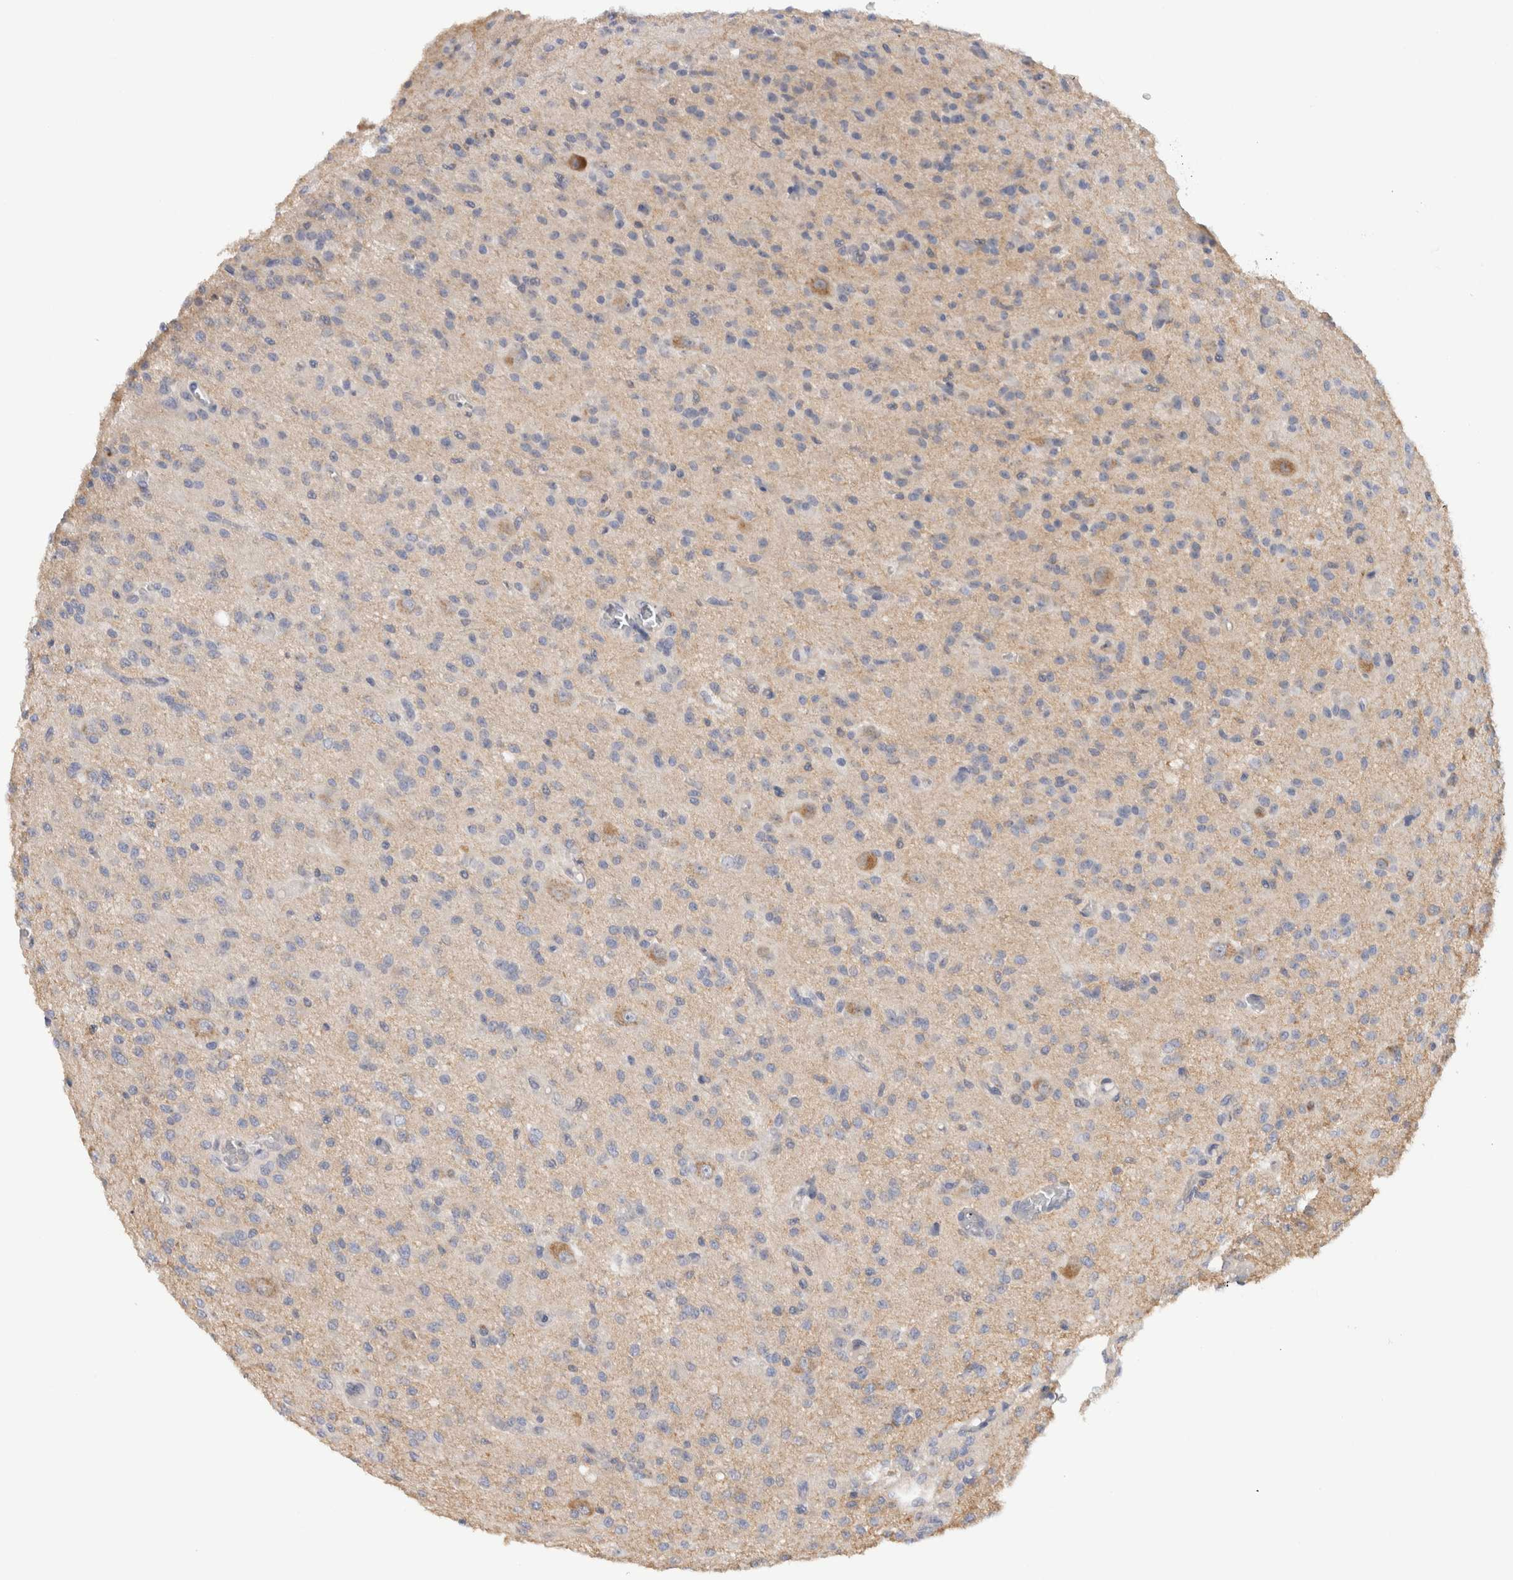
{"staining": {"intensity": "negative", "quantity": "none", "location": "none"}, "tissue": "glioma", "cell_type": "Tumor cells", "image_type": "cancer", "snomed": [{"axis": "morphology", "description": "Glioma, malignant, High grade"}, {"axis": "topography", "description": "Brain"}], "caption": "There is no significant positivity in tumor cells of glioma.", "gene": "GAS1", "patient": {"sex": "female", "age": 59}}